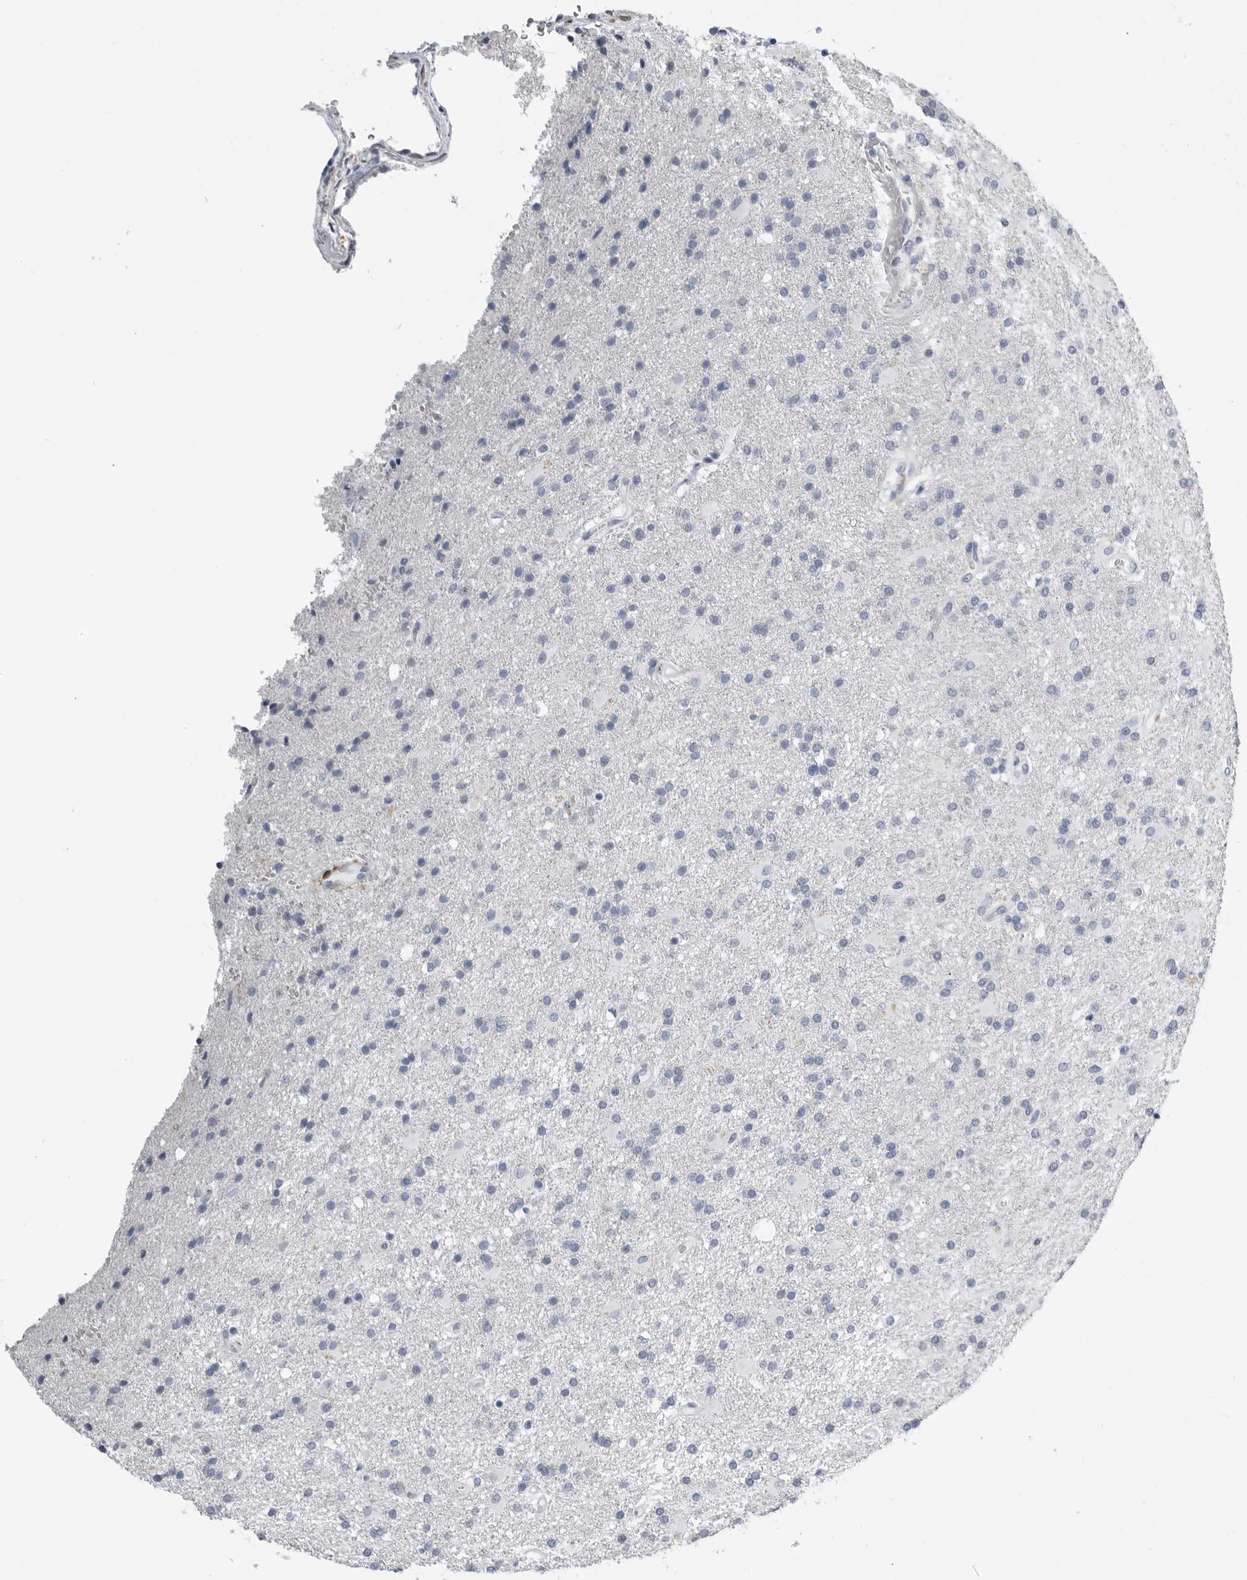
{"staining": {"intensity": "negative", "quantity": "none", "location": "none"}, "tissue": "glioma", "cell_type": "Tumor cells", "image_type": "cancer", "snomed": [{"axis": "morphology", "description": "Glioma, malignant, High grade"}, {"axis": "topography", "description": "Brain"}], "caption": "IHC photomicrograph of neoplastic tissue: malignant glioma (high-grade) stained with DAB shows no significant protein positivity in tumor cells.", "gene": "PLN", "patient": {"sex": "male", "age": 72}}